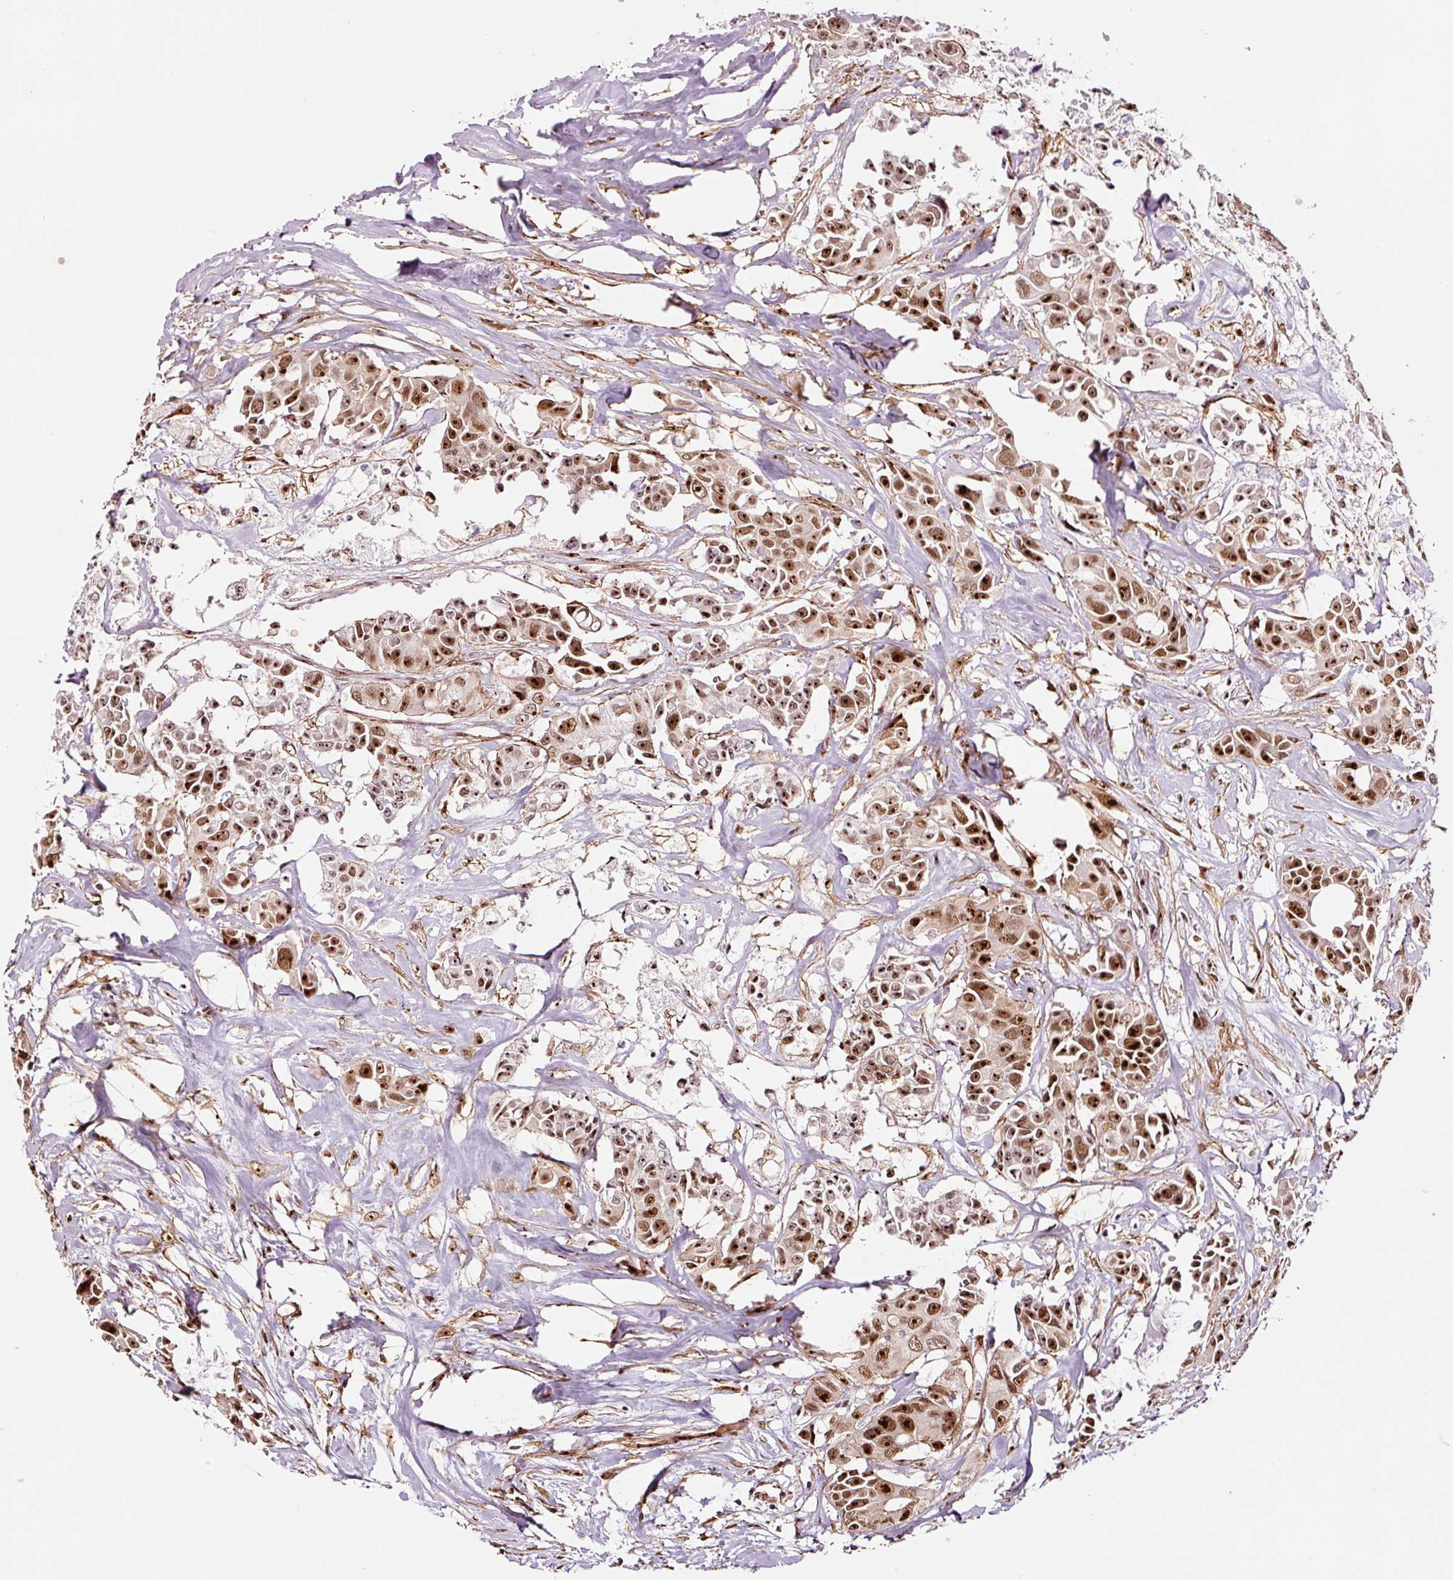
{"staining": {"intensity": "strong", "quantity": ">75%", "location": "nuclear"}, "tissue": "colorectal cancer", "cell_type": "Tumor cells", "image_type": "cancer", "snomed": [{"axis": "morphology", "description": "Adenocarcinoma, NOS"}, {"axis": "topography", "description": "Rectum"}], "caption": "High-power microscopy captured an IHC micrograph of colorectal cancer, revealing strong nuclear staining in approximately >75% of tumor cells.", "gene": "GNL3", "patient": {"sex": "male", "age": 87}}